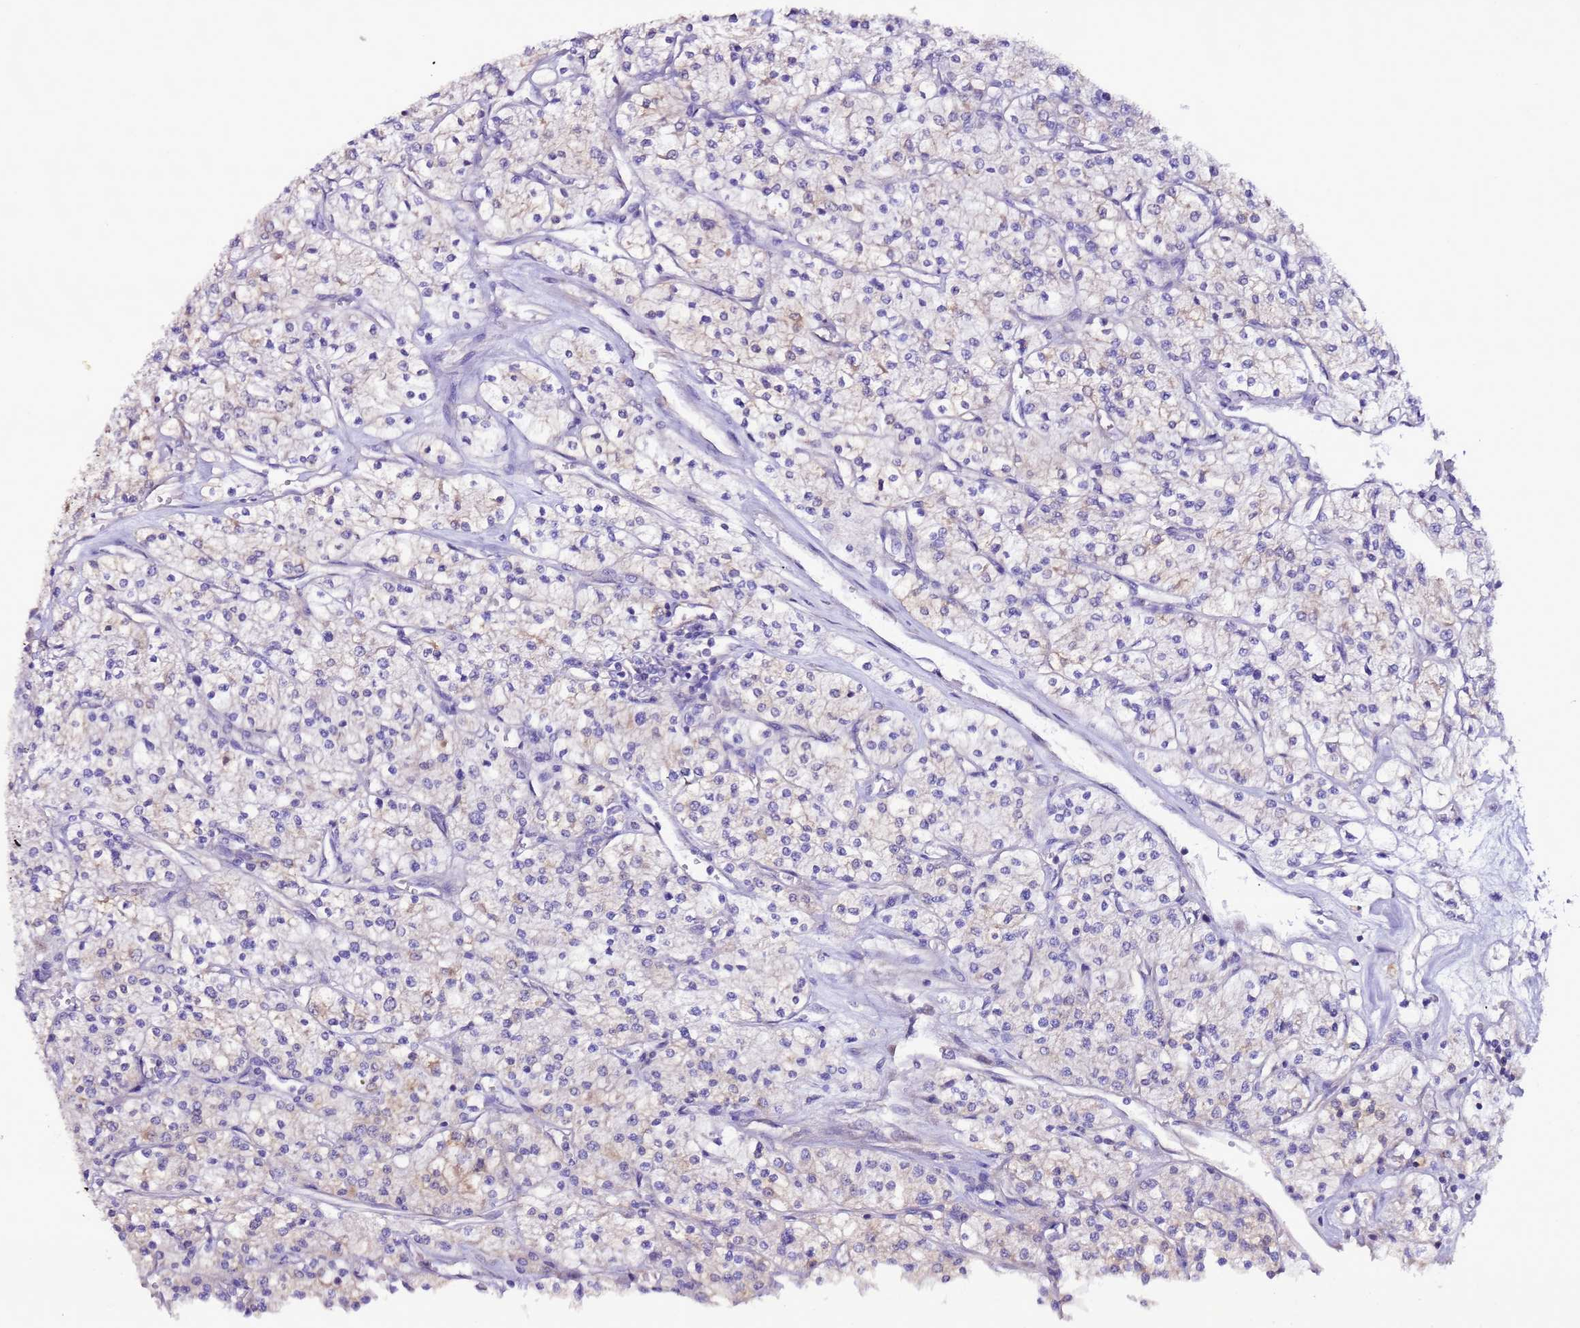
{"staining": {"intensity": "negative", "quantity": "none", "location": "none"}, "tissue": "renal cancer", "cell_type": "Tumor cells", "image_type": "cancer", "snomed": [{"axis": "morphology", "description": "Adenocarcinoma, NOS"}, {"axis": "topography", "description": "Kidney"}], "caption": "A high-resolution histopathology image shows immunohistochemistry (IHC) staining of adenocarcinoma (renal), which shows no significant positivity in tumor cells.", "gene": "AHI1", "patient": {"sex": "male", "age": 80}}